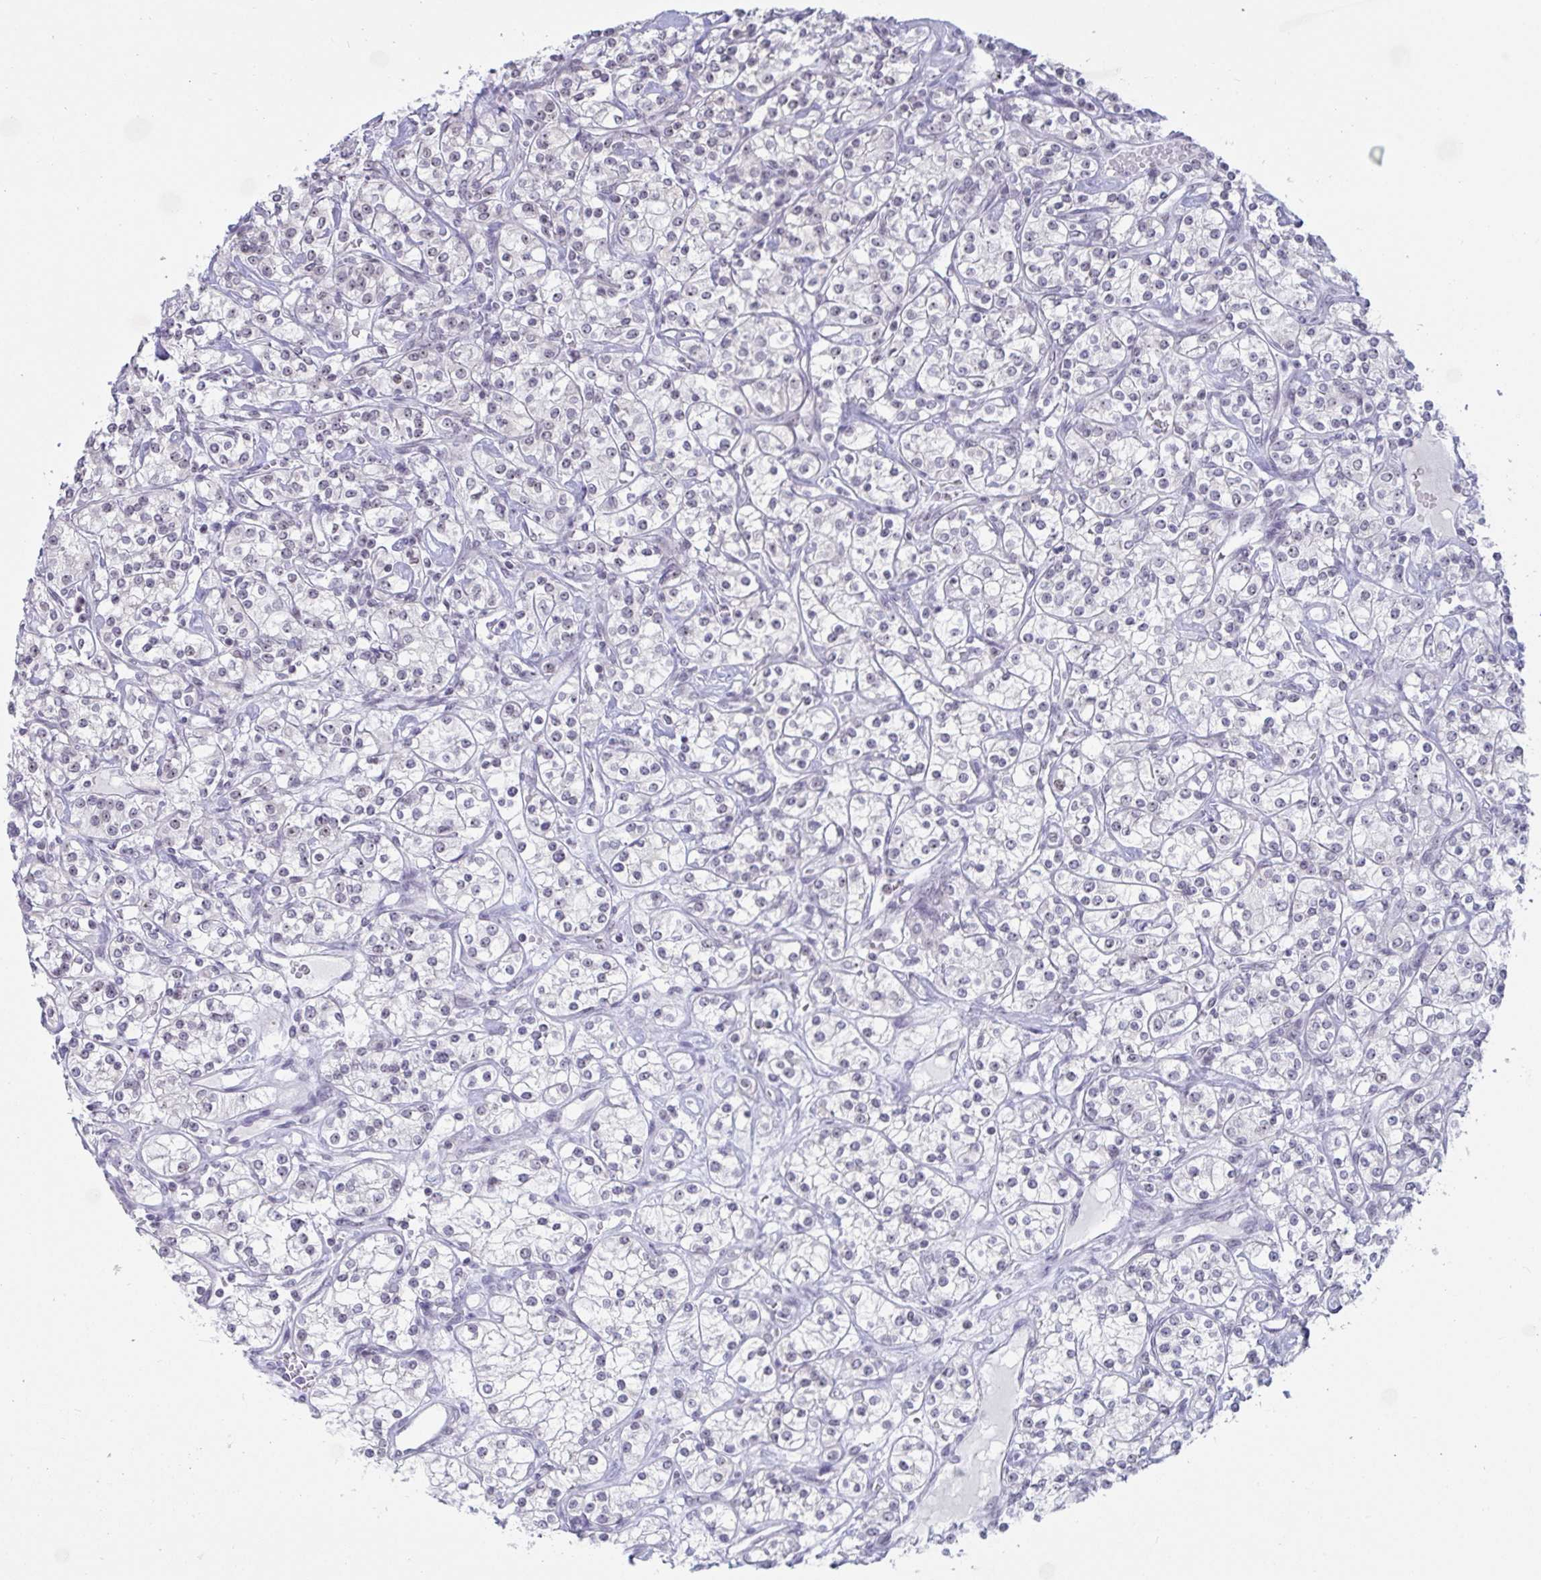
{"staining": {"intensity": "negative", "quantity": "none", "location": "none"}, "tissue": "renal cancer", "cell_type": "Tumor cells", "image_type": "cancer", "snomed": [{"axis": "morphology", "description": "Adenocarcinoma, NOS"}, {"axis": "topography", "description": "Kidney"}], "caption": "Tumor cells are negative for protein expression in human renal cancer.", "gene": "SUPT16H", "patient": {"sex": "male", "age": 77}}